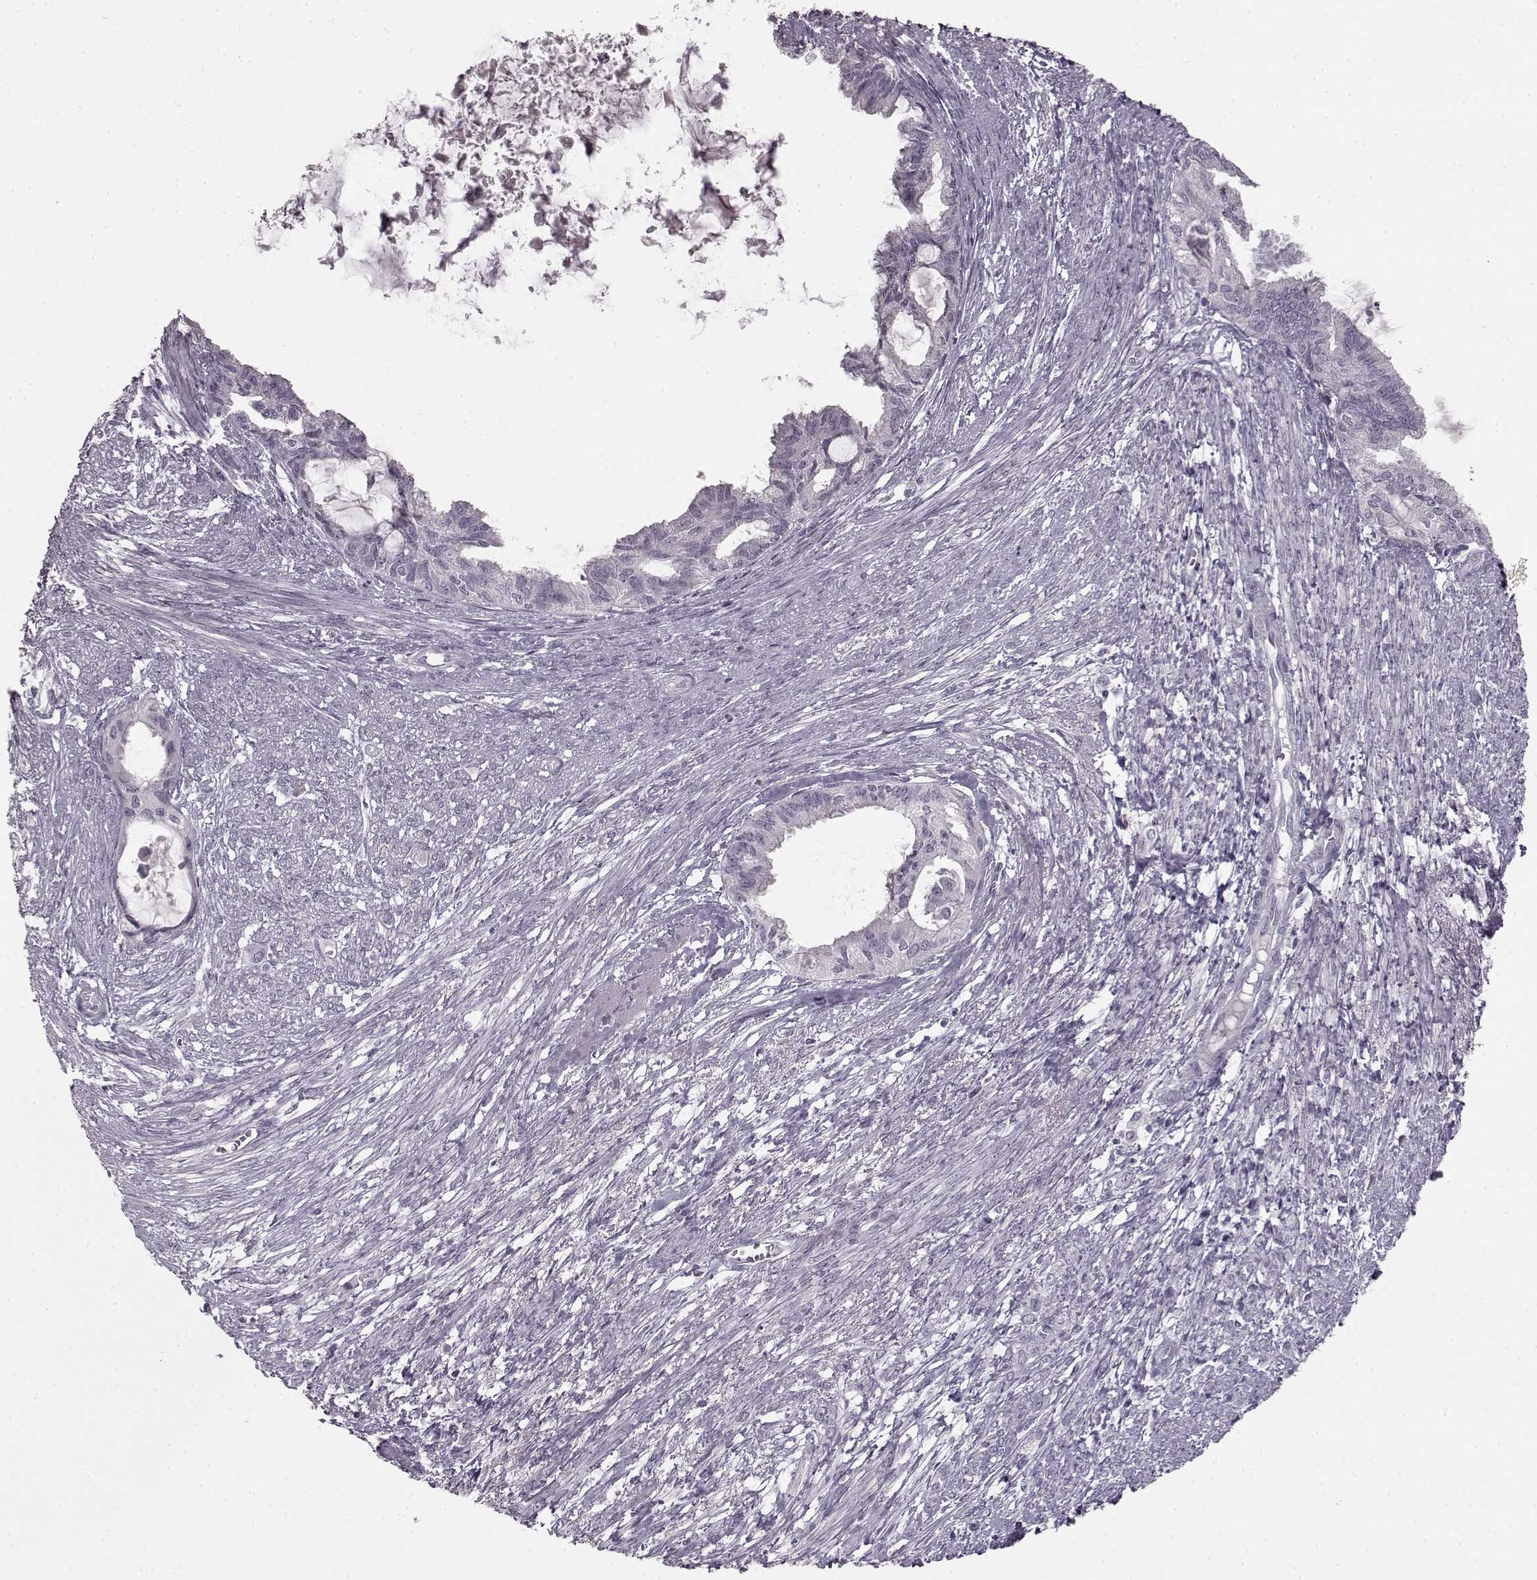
{"staining": {"intensity": "negative", "quantity": "none", "location": "none"}, "tissue": "endometrial cancer", "cell_type": "Tumor cells", "image_type": "cancer", "snomed": [{"axis": "morphology", "description": "Adenocarcinoma, NOS"}, {"axis": "topography", "description": "Endometrium"}], "caption": "A micrograph of human endometrial cancer (adenocarcinoma) is negative for staining in tumor cells.", "gene": "LHB", "patient": {"sex": "female", "age": 86}}